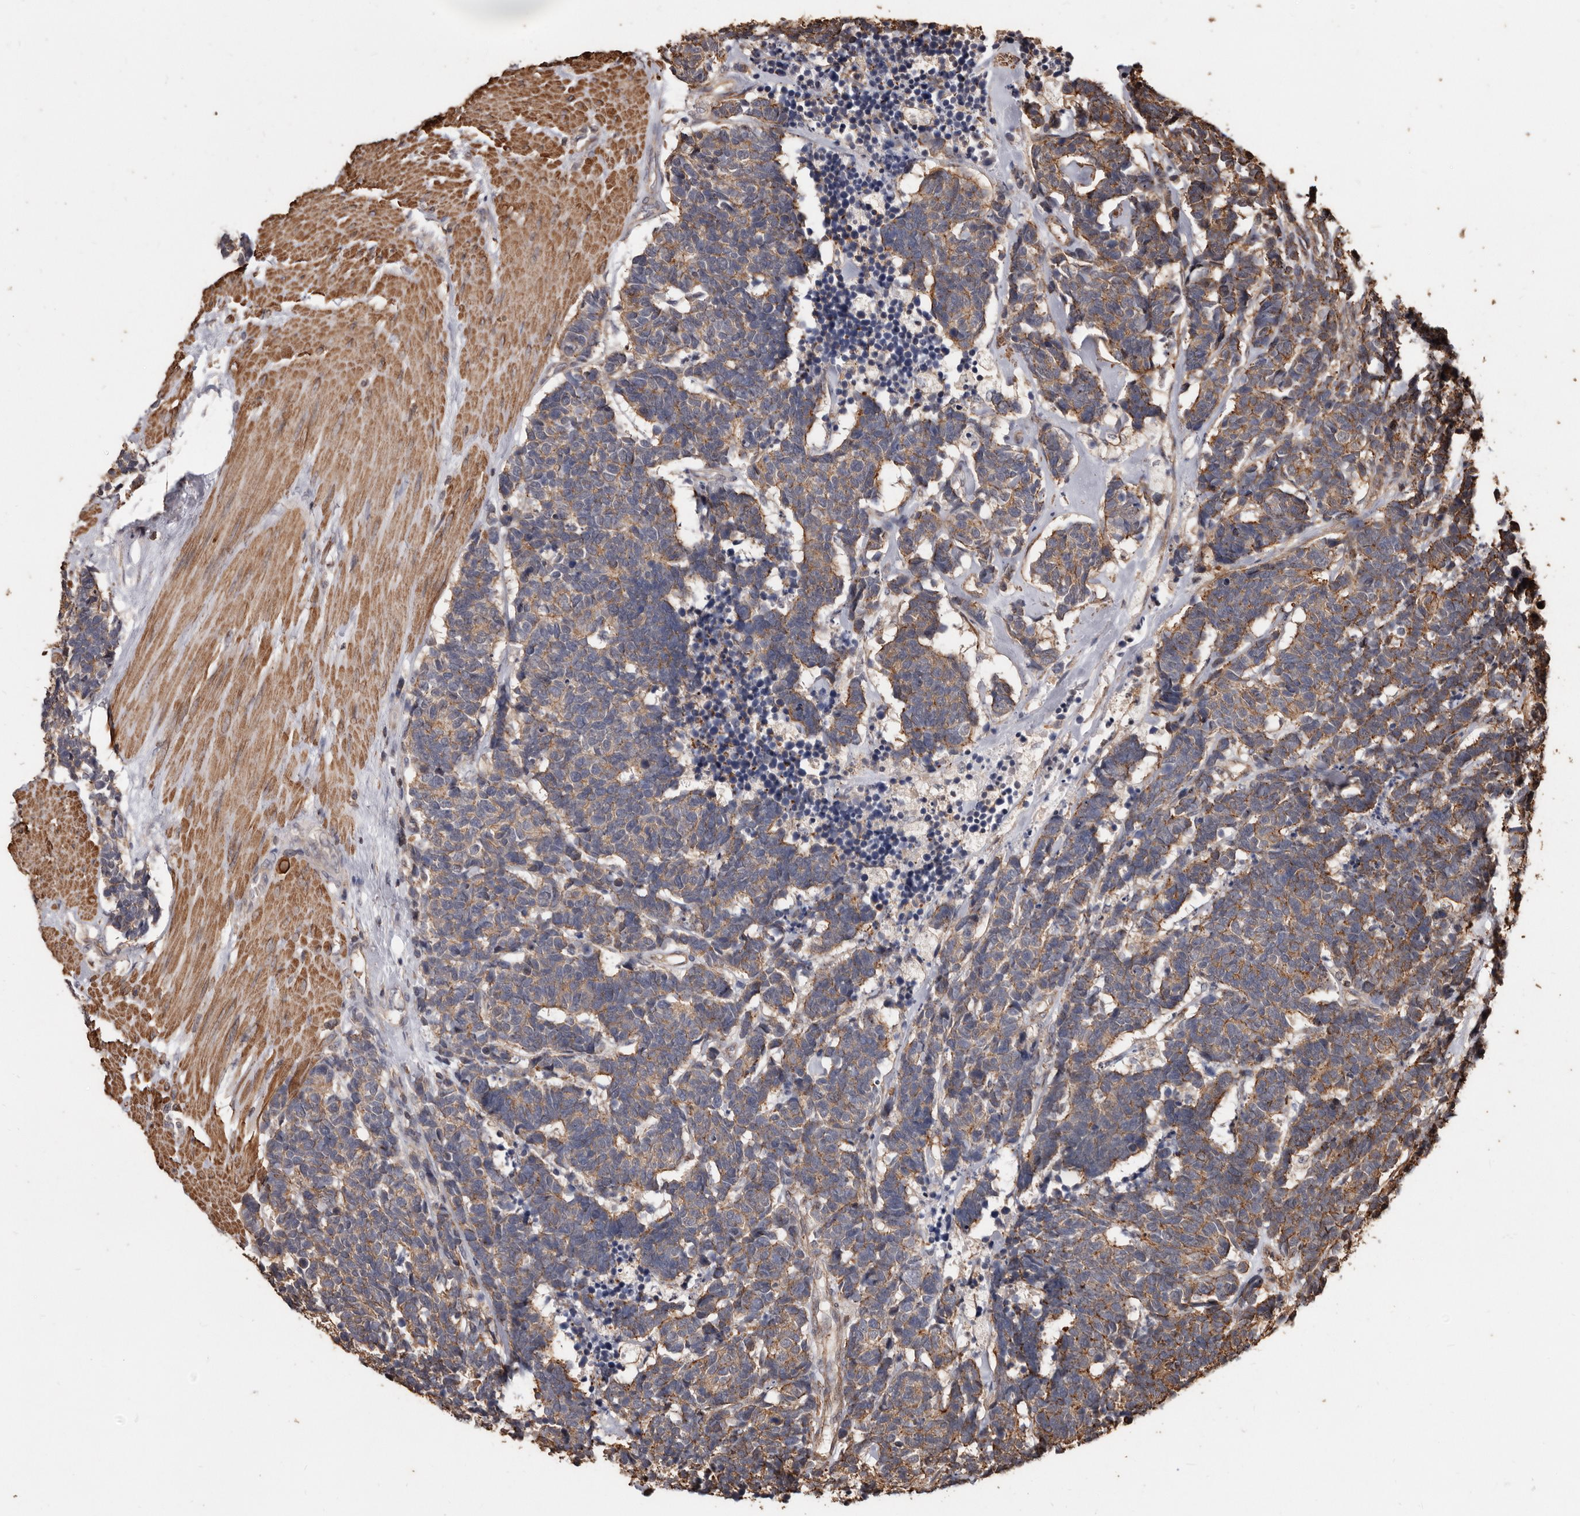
{"staining": {"intensity": "moderate", "quantity": ">75%", "location": "cytoplasmic/membranous"}, "tissue": "carcinoid", "cell_type": "Tumor cells", "image_type": "cancer", "snomed": [{"axis": "morphology", "description": "Carcinoma, NOS"}, {"axis": "morphology", "description": "Carcinoid, malignant, NOS"}, {"axis": "topography", "description": "Urinary bladder"}], "caption": "Tumor cells exhibit moderate cytoplasmic/membranous staining in about >75% of cells in carcinoid.", "gene": "GSK3A", "patient": {"sex": "male", "age": 57}}